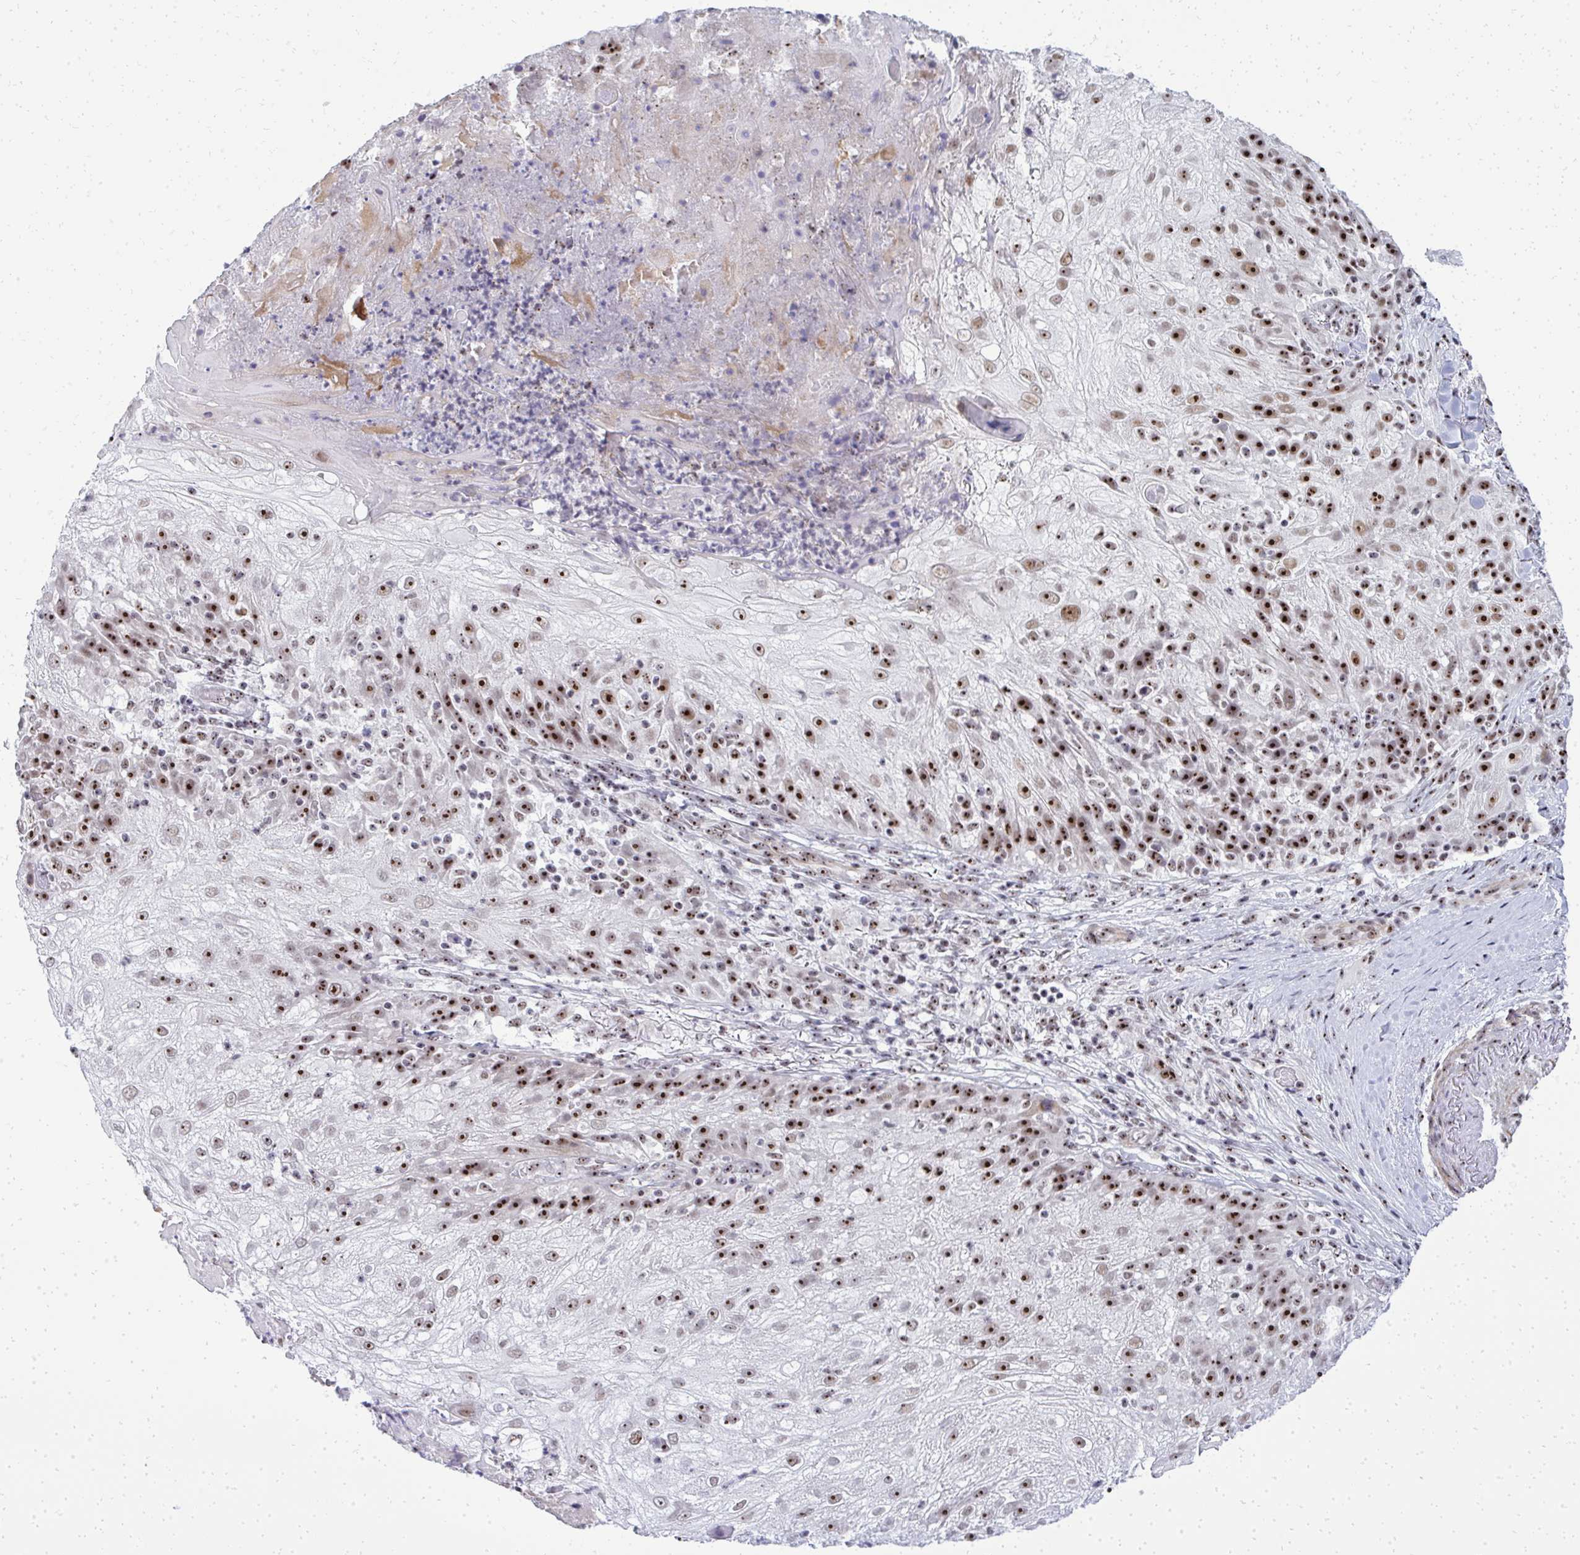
{"staining": {"intensity": "strong", "quantity": ">75%", "location": "nuclear"}, "tissue": "skin cancer", "cell_type": "Tumor cells", "image_type": "cancer", "snomed": [{"axis": "morphology", "description": "Normal tissue, NOS"}, {"axis": "morphology", "description": "Squamous cell carcinoma, NOS"}, {"axis": "topography", "description": "Skin"}], "caption": "This is a micrograph of immunohistochemistry (IHC) staining of skin cancer (squamous cell carcinoma), which shows strong staining in the nuclear of tumor cells.", "gene": "SIRT7", "patient": {"sex": "female", "age": 83}}